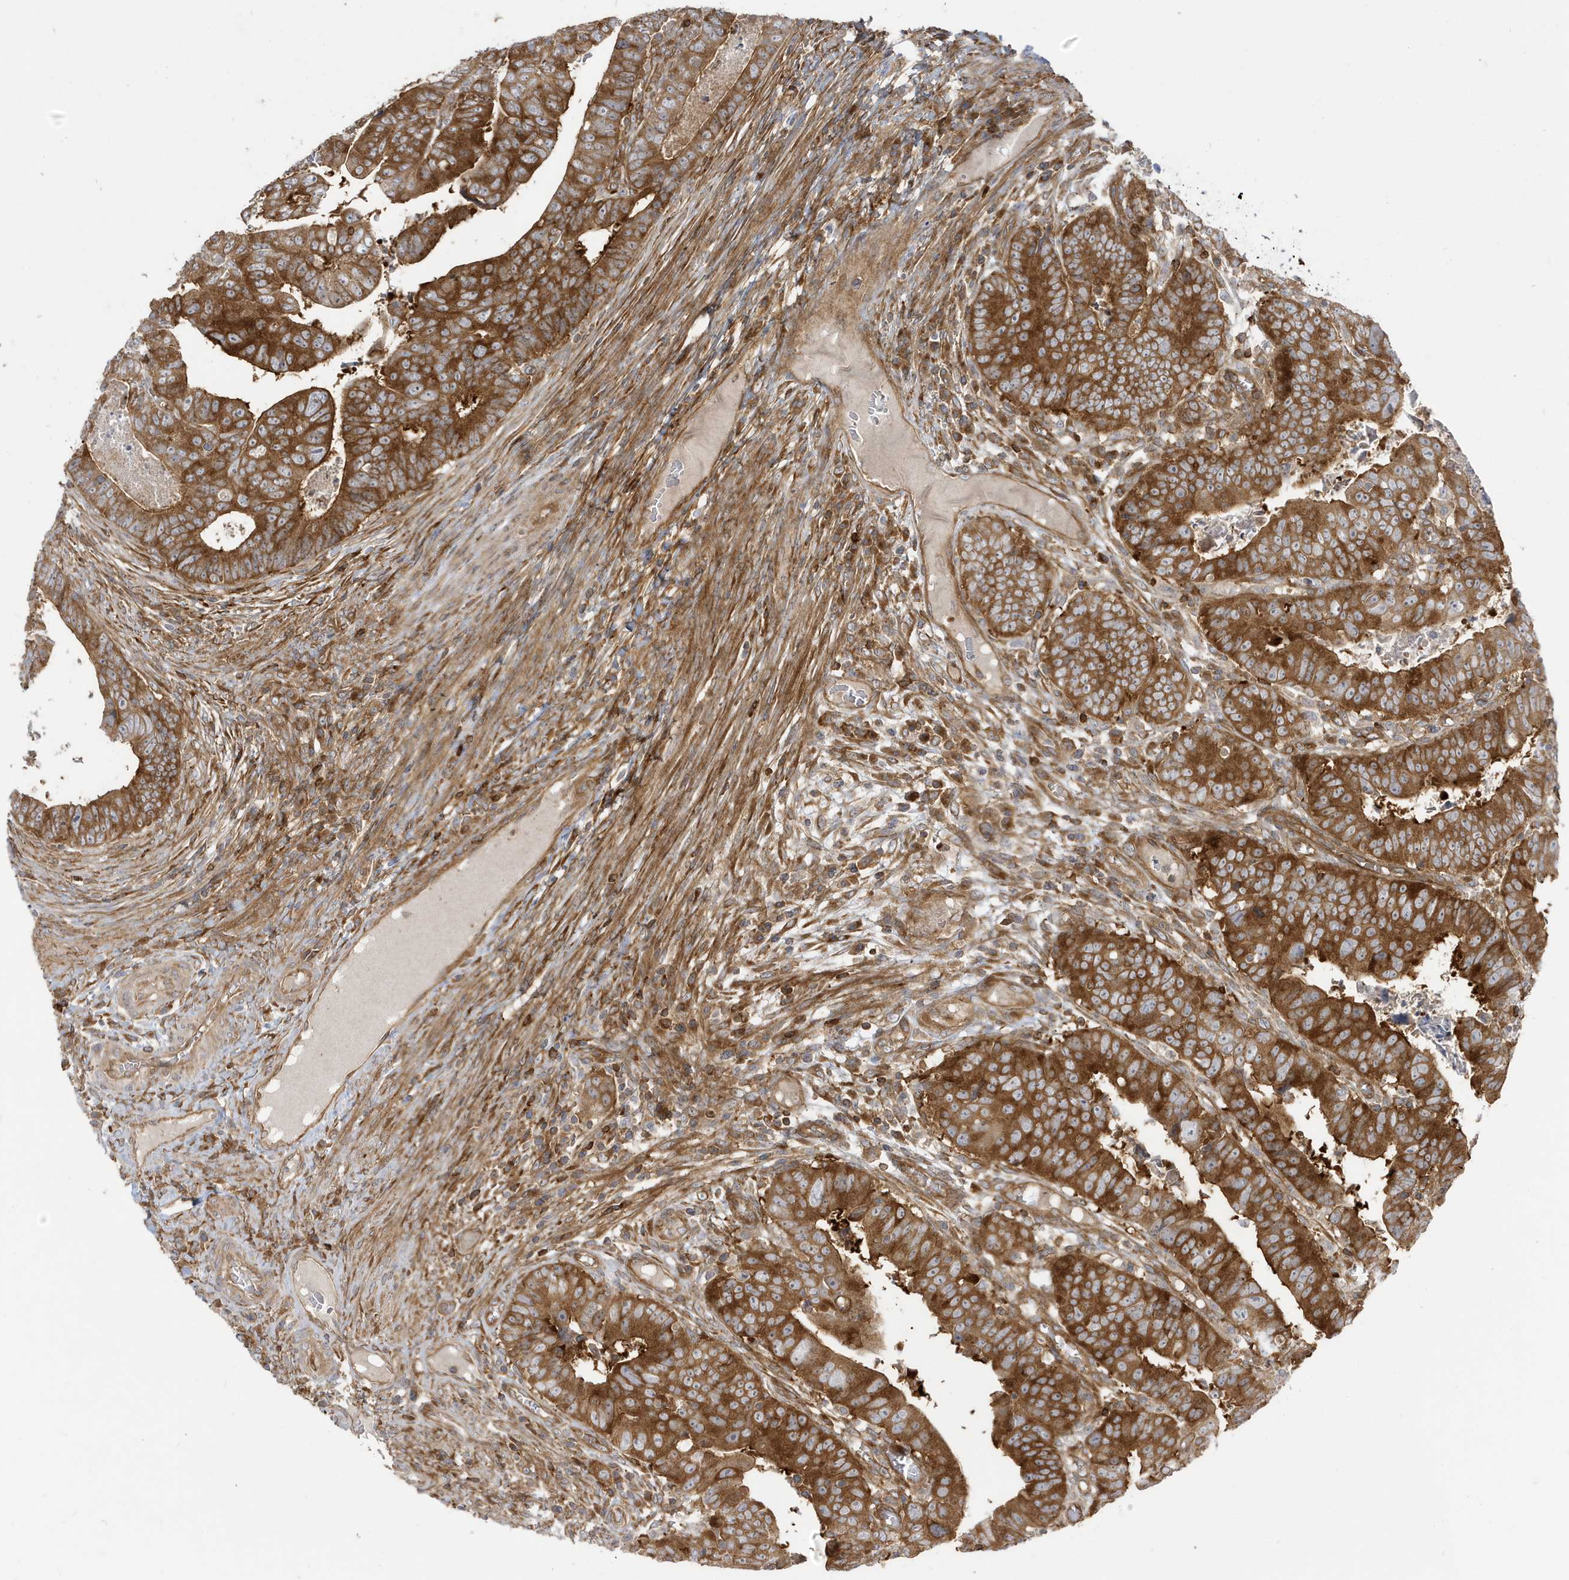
{"staining": {"intensity": "strong", "quantity": ">75%", "location": "cytoplasmic/membranous"}, "tissue": "colorectal cancer", "cell_type": "Tumor cells", "image_type": "cancer", "snomed": [{"axis": "morphology", "description": "Normal tissue, NOS"}, {"axis": "morphology", "description": "Adenocarcinoma, NOS"}, {"axis": "topography", "description": "Rectum"}], "caption": "IHC staining of colorectal cancer (adenocarcinoma), which exhibits high levels of strong cytoplasmic/membranous staining in approximately >75% of tumor cells indicating strong cytoplasmic/membranous protein expression. The staining was performed using DAB (3,3'-diaminobenzidine) (brown) for protein detection and nuclei were counterstained in hematoxylin (blue).", "gene": "STAM", "patient": {"sex": "female", "age": 65}}